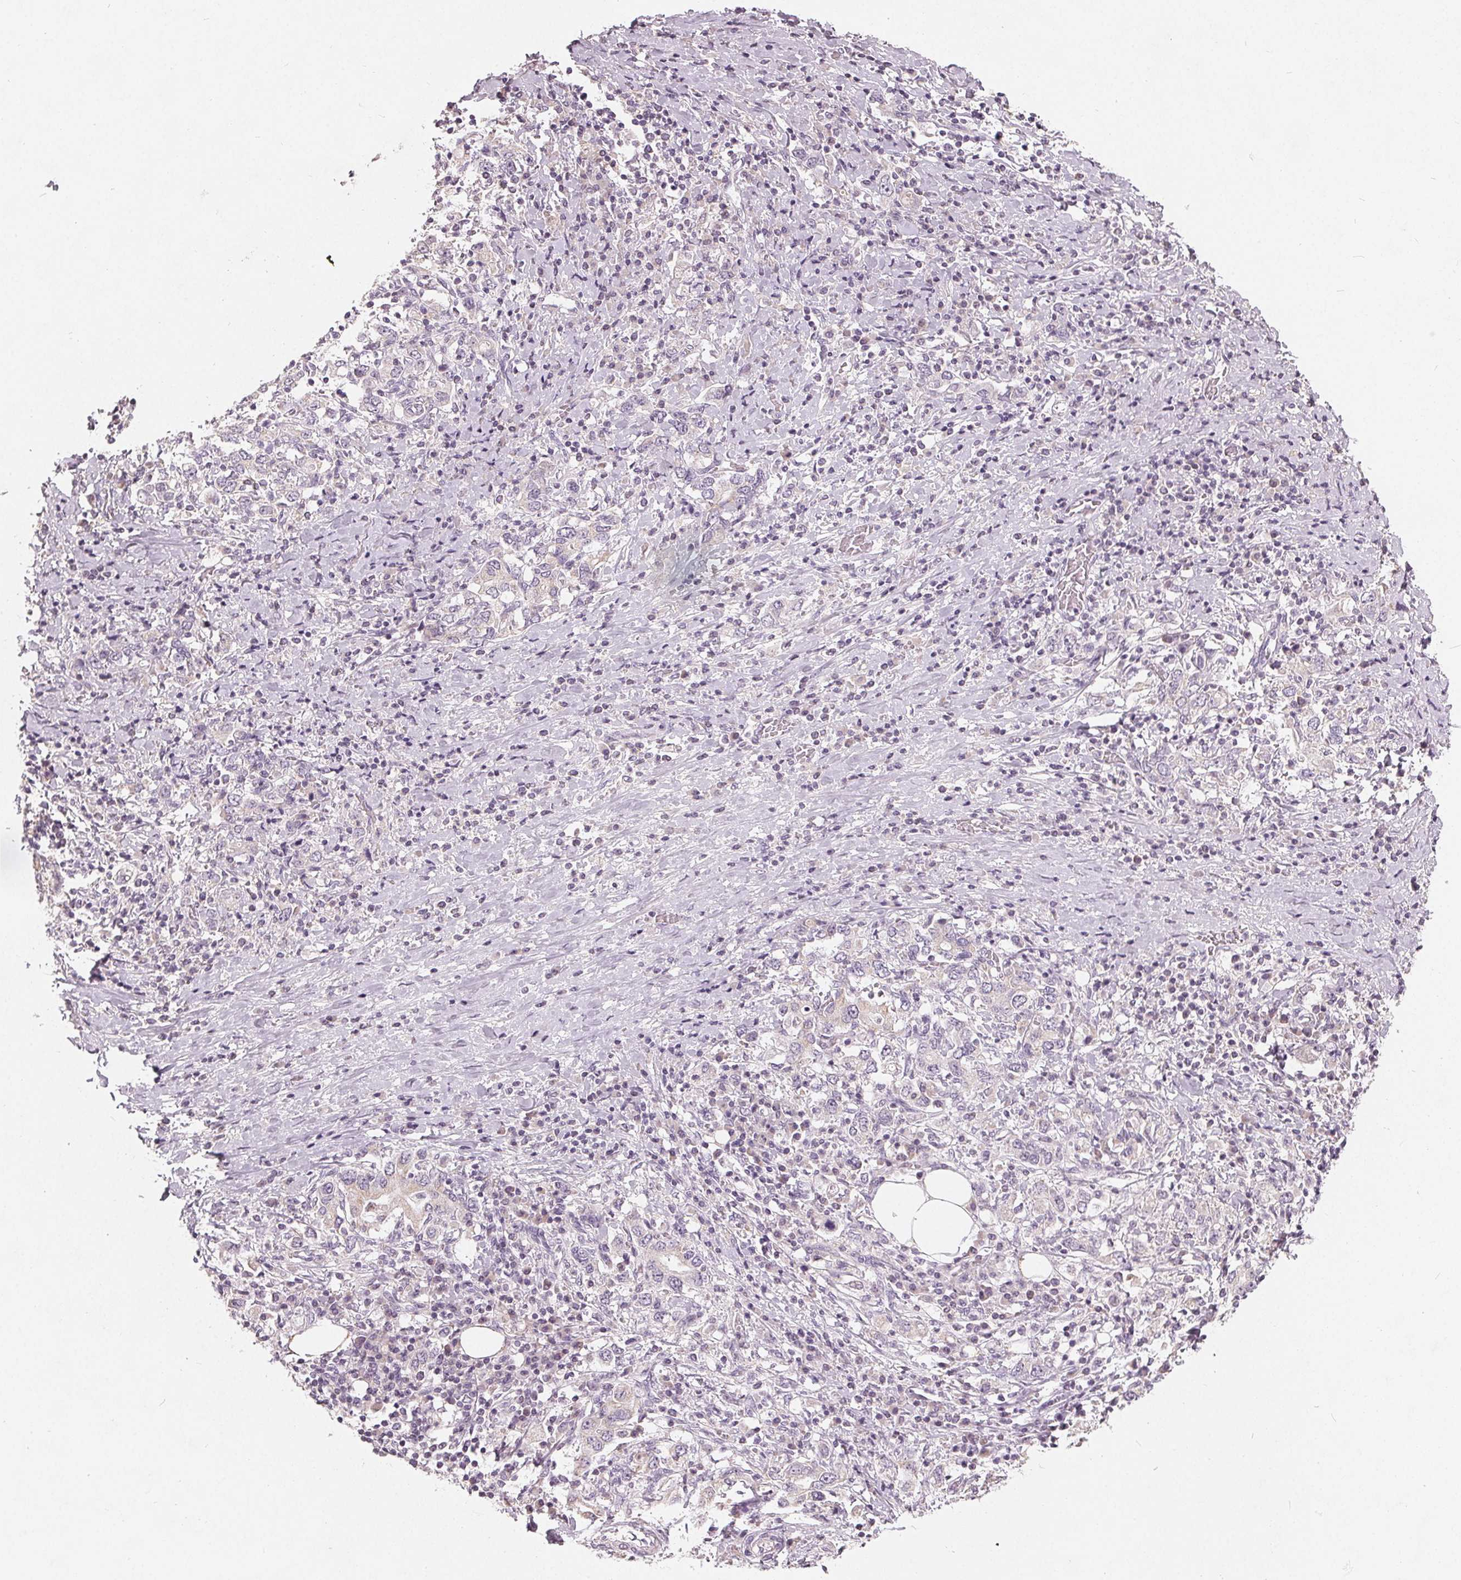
{"staining": {"intensity": "negative", "quantity": "none", "location": "none"}, "tissue": "stomach cancer", "cell_type": "Tumor cells", "image_type": "cancer", "snomed": [{"axis": "morphology", "description": "Adenocarcinoma, NOS"}, {"axis": "topography", "description": "Stomach, upper"}, {"axis": "topography", "description": "Stomach"}], "caption": "Tumor cells show no significant positivity in stomach adenocarcinoma. (Stains: DAB (3,3'-diaminobenzidine) IHC with hematoxylin counter stain, Microscopy: brightfield microscopy at high magnification).", "gene": "TRIM60", "patient": {"sex": "male", "age": 62}}